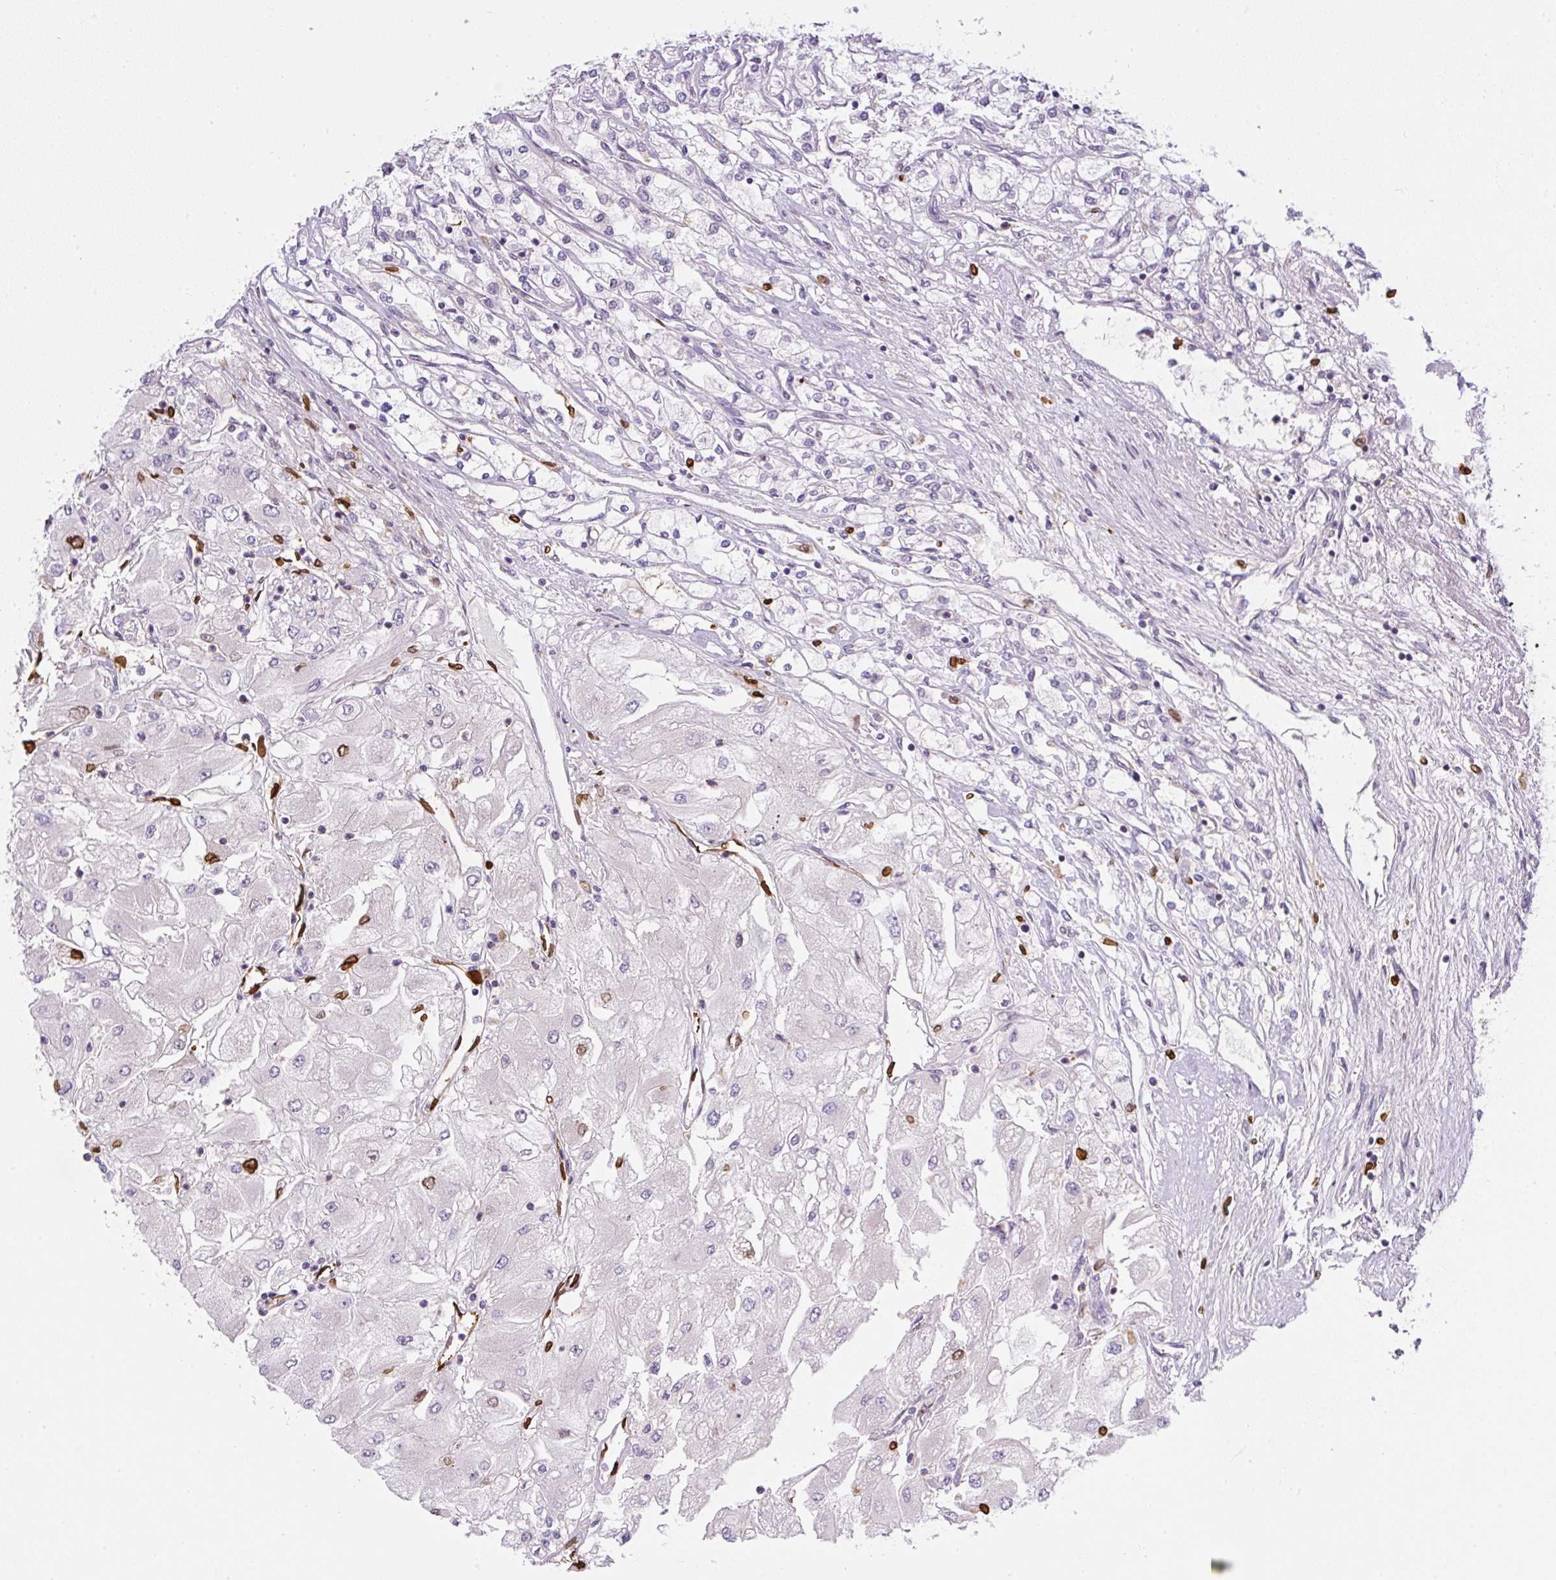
{"staining": {"intensity": "negative", "quantity": "none", "location": "none"}, "tissue": "renal cancer", "cell_type": "Tumor cells", "image_type": "cancer", "snomed": [{"axis": "morphology", "description": "Adenocarcinoma, NOS"}, {"axis": "topography", "description": "Kidney"}], "caption": "Immunohistochemical staining of renal cancer reveals no significant staining in tumor cells.", "gene": "PIP5KL1", "patient": {"sex": "male", "age": 80}}